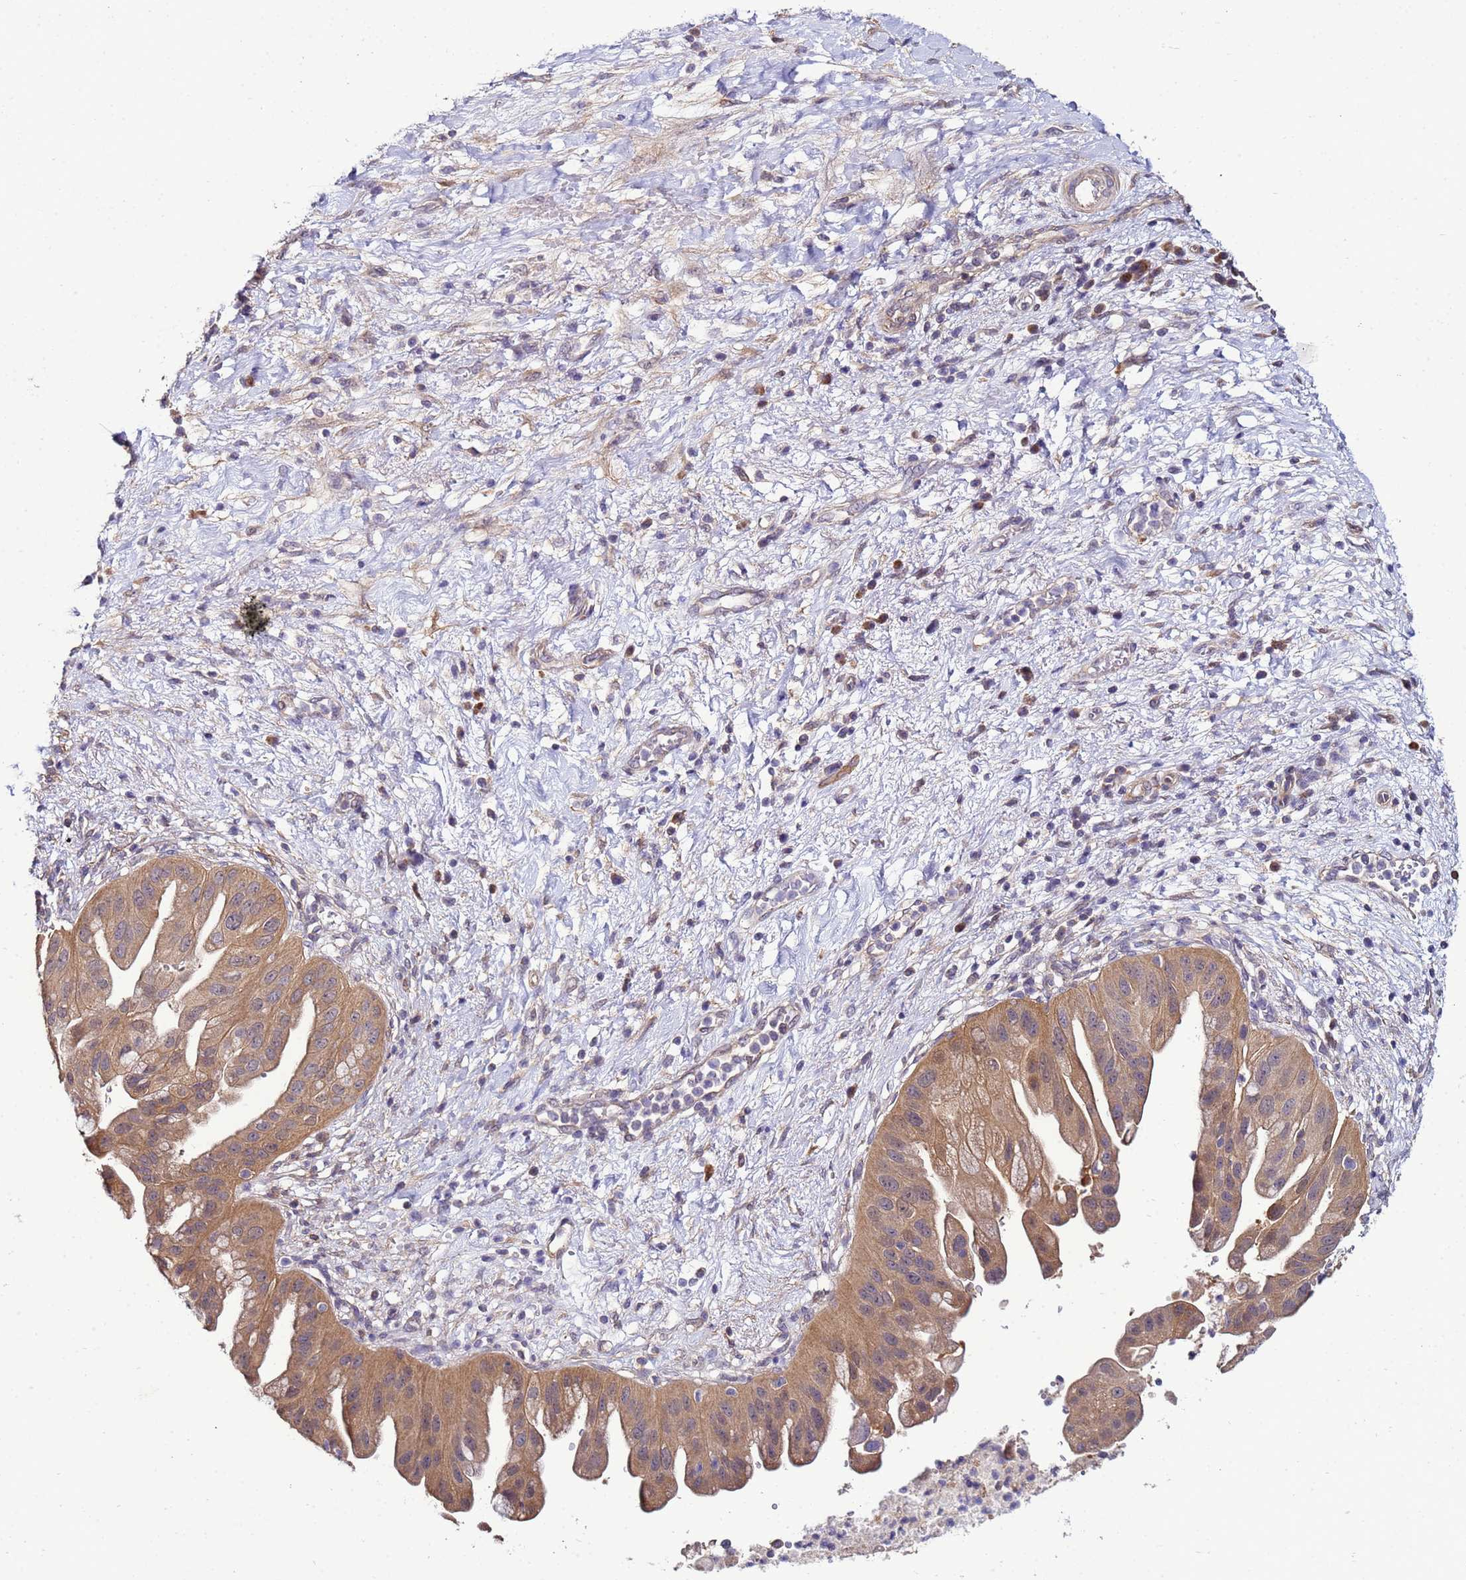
{"staining": {"intensity": "moderate", "quantity": ">75%", "location": "cytoplasmic/membranous"}, "tissue": "pancreatic cancer", "cell_type": "Tumor cells", "image_type": "cancer", "snomed": [{"axis": "morphology", "description": "Adenocarcinoma, NOS"}, {"axis": "topography", "description": "Pancreas"}], "caption": "Immunohistochemical staining of pancreatic adenocarcinoma demonstrates medium levels of moderate cytoplasmic/membranous protein expression in approximately >75% of tumor cells.", "gene": "NAXE", "patient": {"sex": "male", "age": 68}}